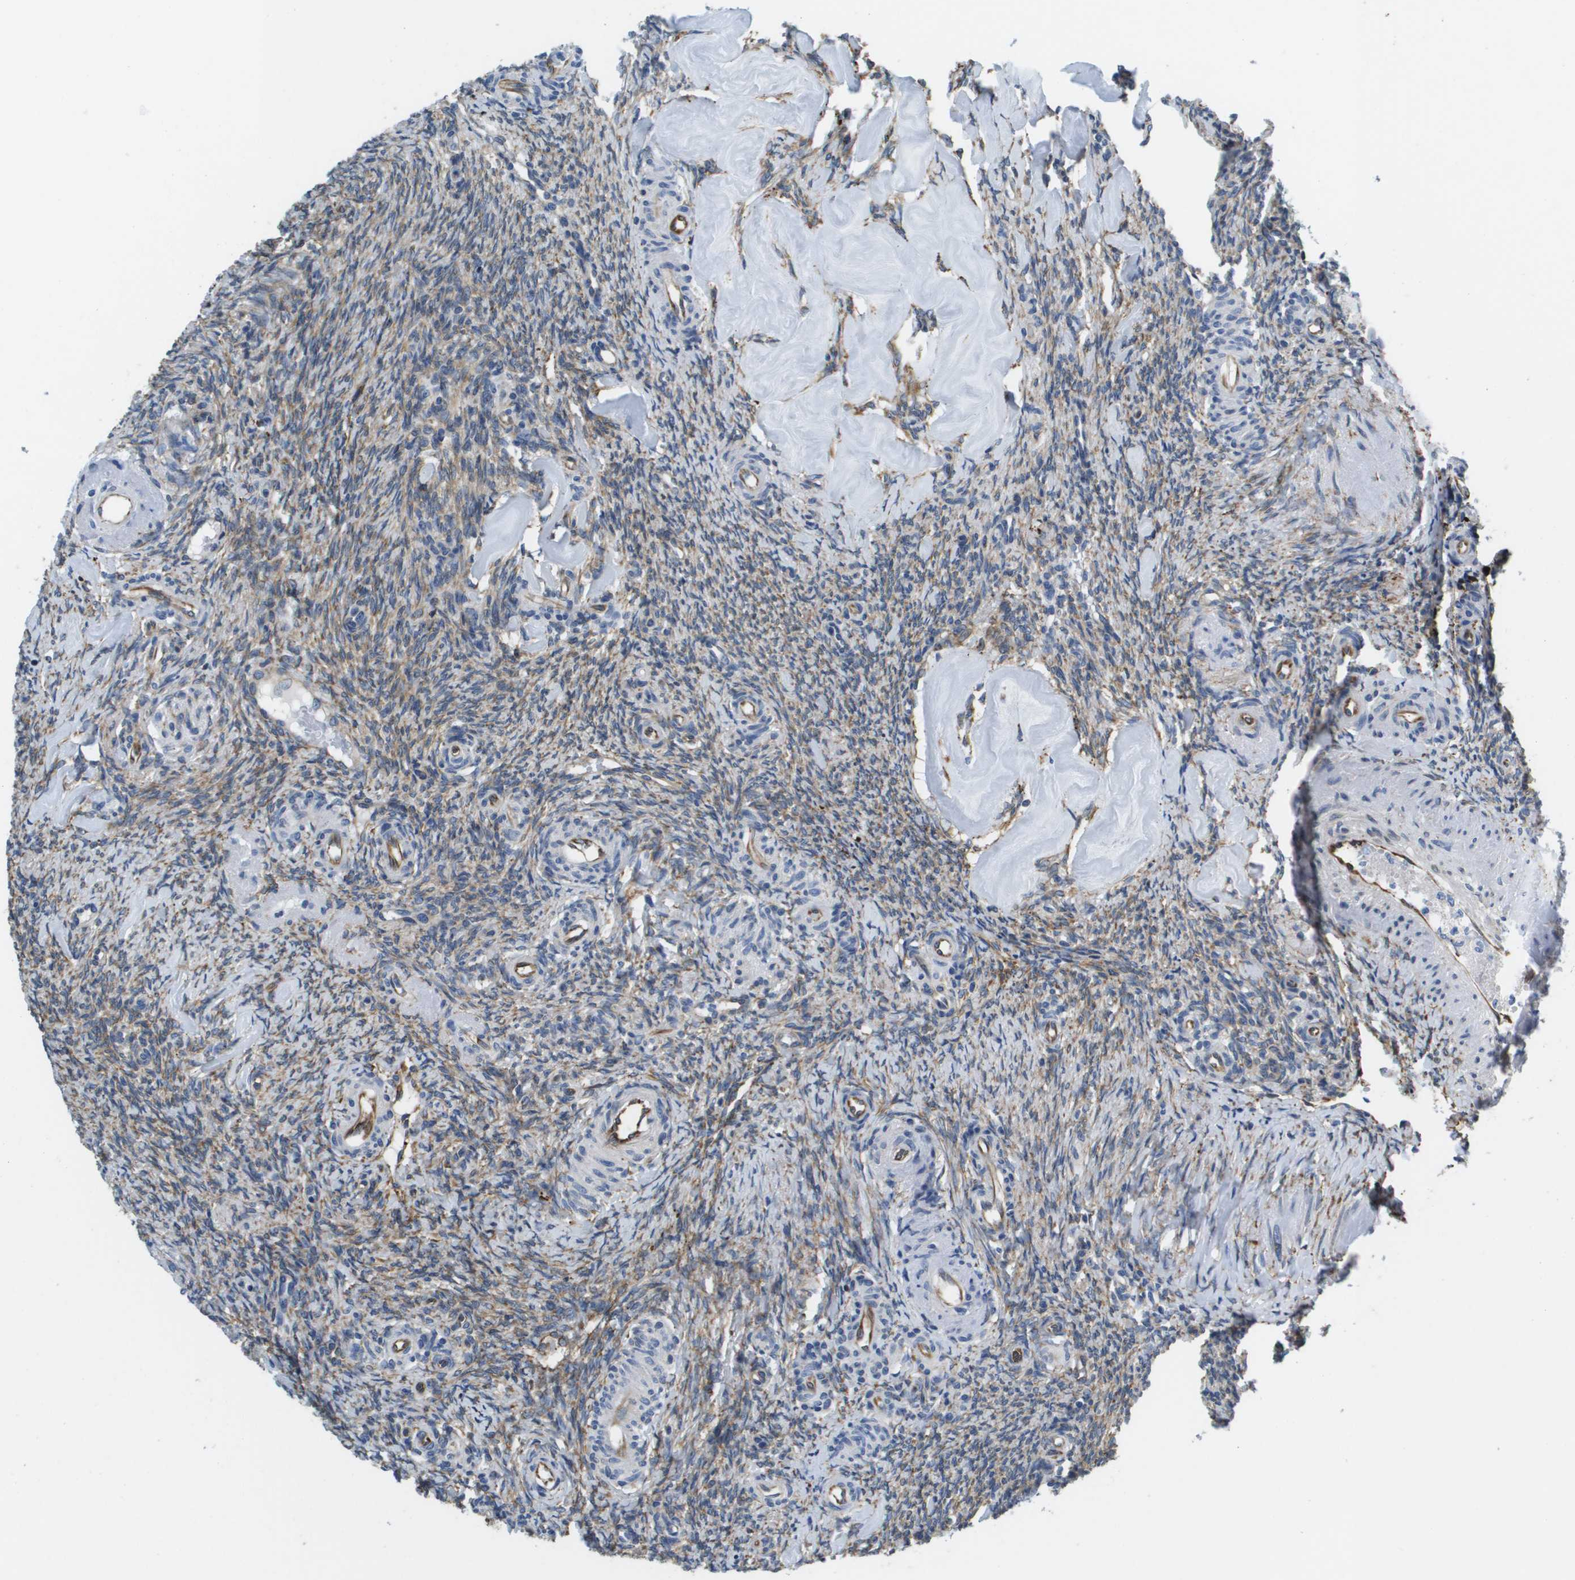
{"staining": {"intensity": "moderate", "quantity": "25%-75%", "location": "cytoplasmic/membranous"}, "tissue": "ovary", "cell_type": "Ovarian stroma cells", "image_type": "normal", "snomed": [{"axis": "morphology", "description": "Normal tissue, NOS"}, {"axis": "topography", "description": "Ovary"}], "caption": "Protein expression by IHC displays moderate cytoplasmic/membranous staining in about 25%-75% of ovarian stroma cells in unremarkable ovary. Using DAB (3,3'-diaminobenzidine) (brown) and hematoxylin (blue) stains, captured at high magnification using brightfield microscopy.", "gene": "ST3GAL2", "patient": {"sex": "female", "age": 41}}